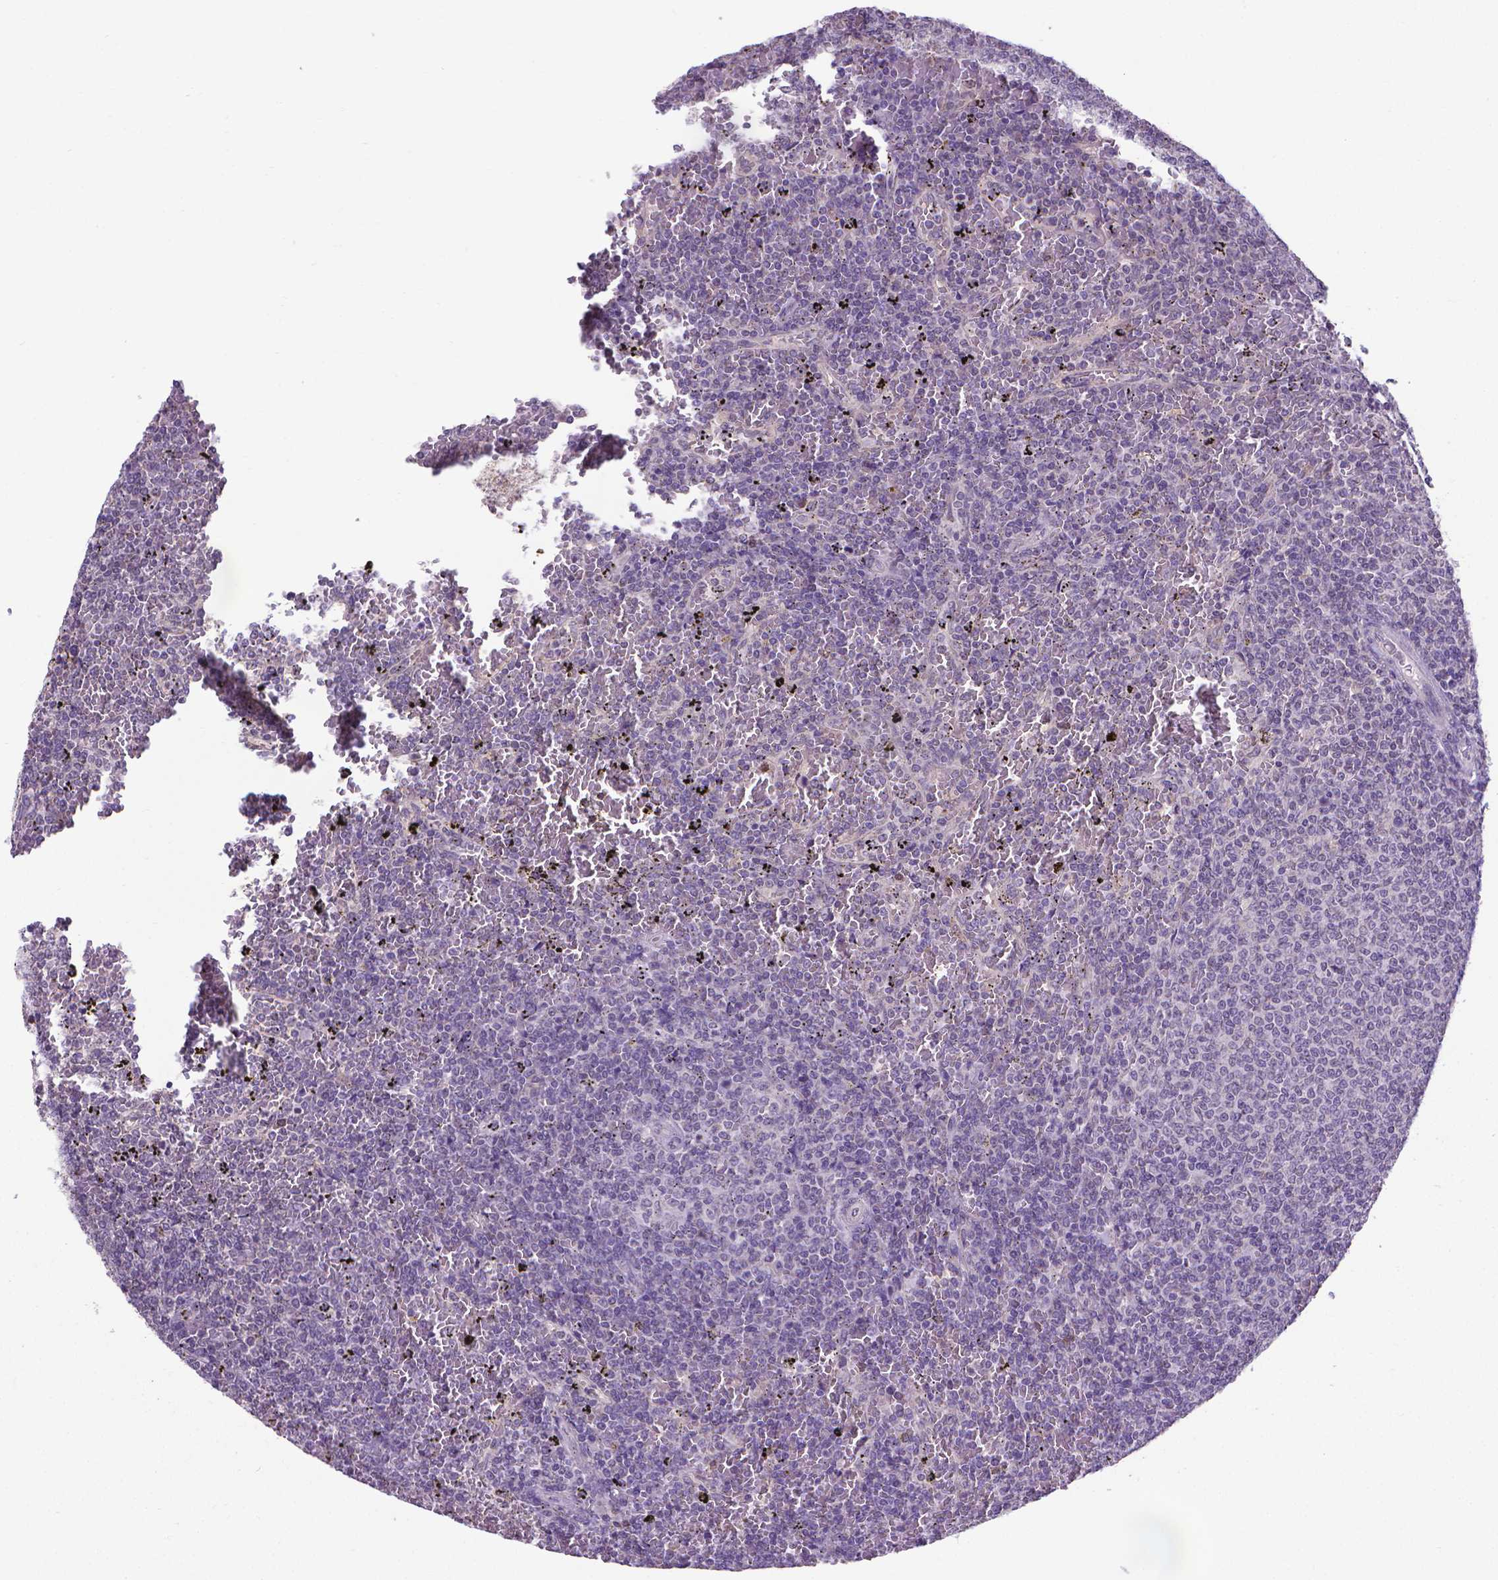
{"staining": {"intensity": "negative", "quantity": "none", "location": "none"}, "tissue": "lymphoma", "cell_type": "Tumor cells", "image_type": "cancer", "snomed": [{"axis": "morphology", "description": "Malignant lymphoma, non-Hodgkin's type, Low grade"}, {"axis": "topography", "description": "Spleen"}], "caption": "An immunohistochemistry (IHC) image of lymphoma is shown. There is no staining in tumor cells of lymphoma.", "gene": "GPR63", "patient": {"sex": "female", "age": 77}}